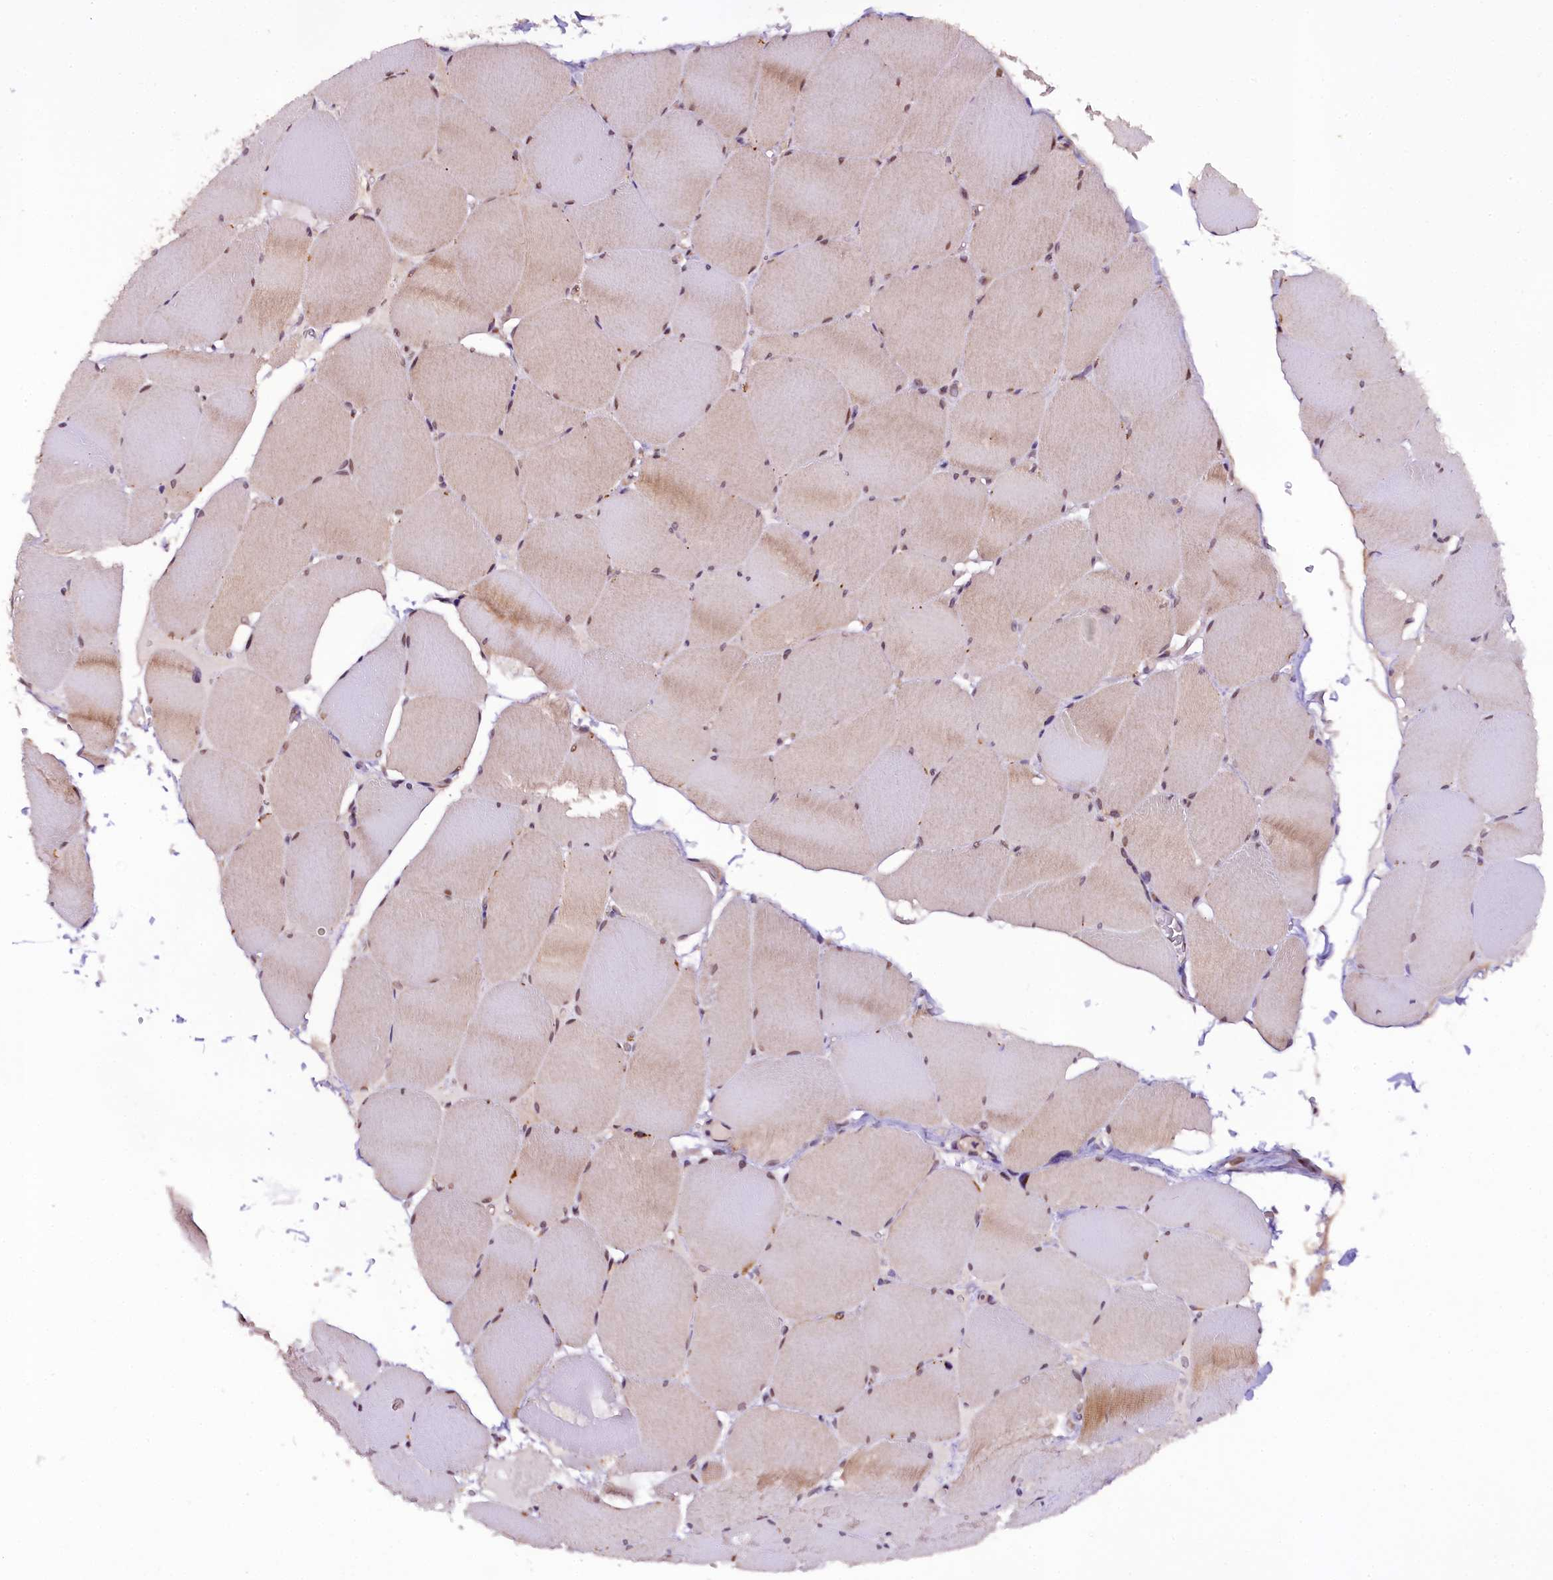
{"staining": {"intensity": "moderate", "quantity": "25%-75%", "location": "cytoplasmic/membranous,nuclear"}, "tissue": "skeletal muscle", "cell_type": "Myocytes", "image_type": "normal", "snomed": [{"axis": "morphology", "description": "Normal tissue, NOS"}, {"axis": "topography", "description": "Skeletal muscle"}, {"axis": "topography", "description": "Head-Neck"}], "caption": "Skeletal muscle stained with a protein marker shows moderate staining in myocytes.", "gene": "RPUSD2", "patient": {"sex": "male", "age": 66}}